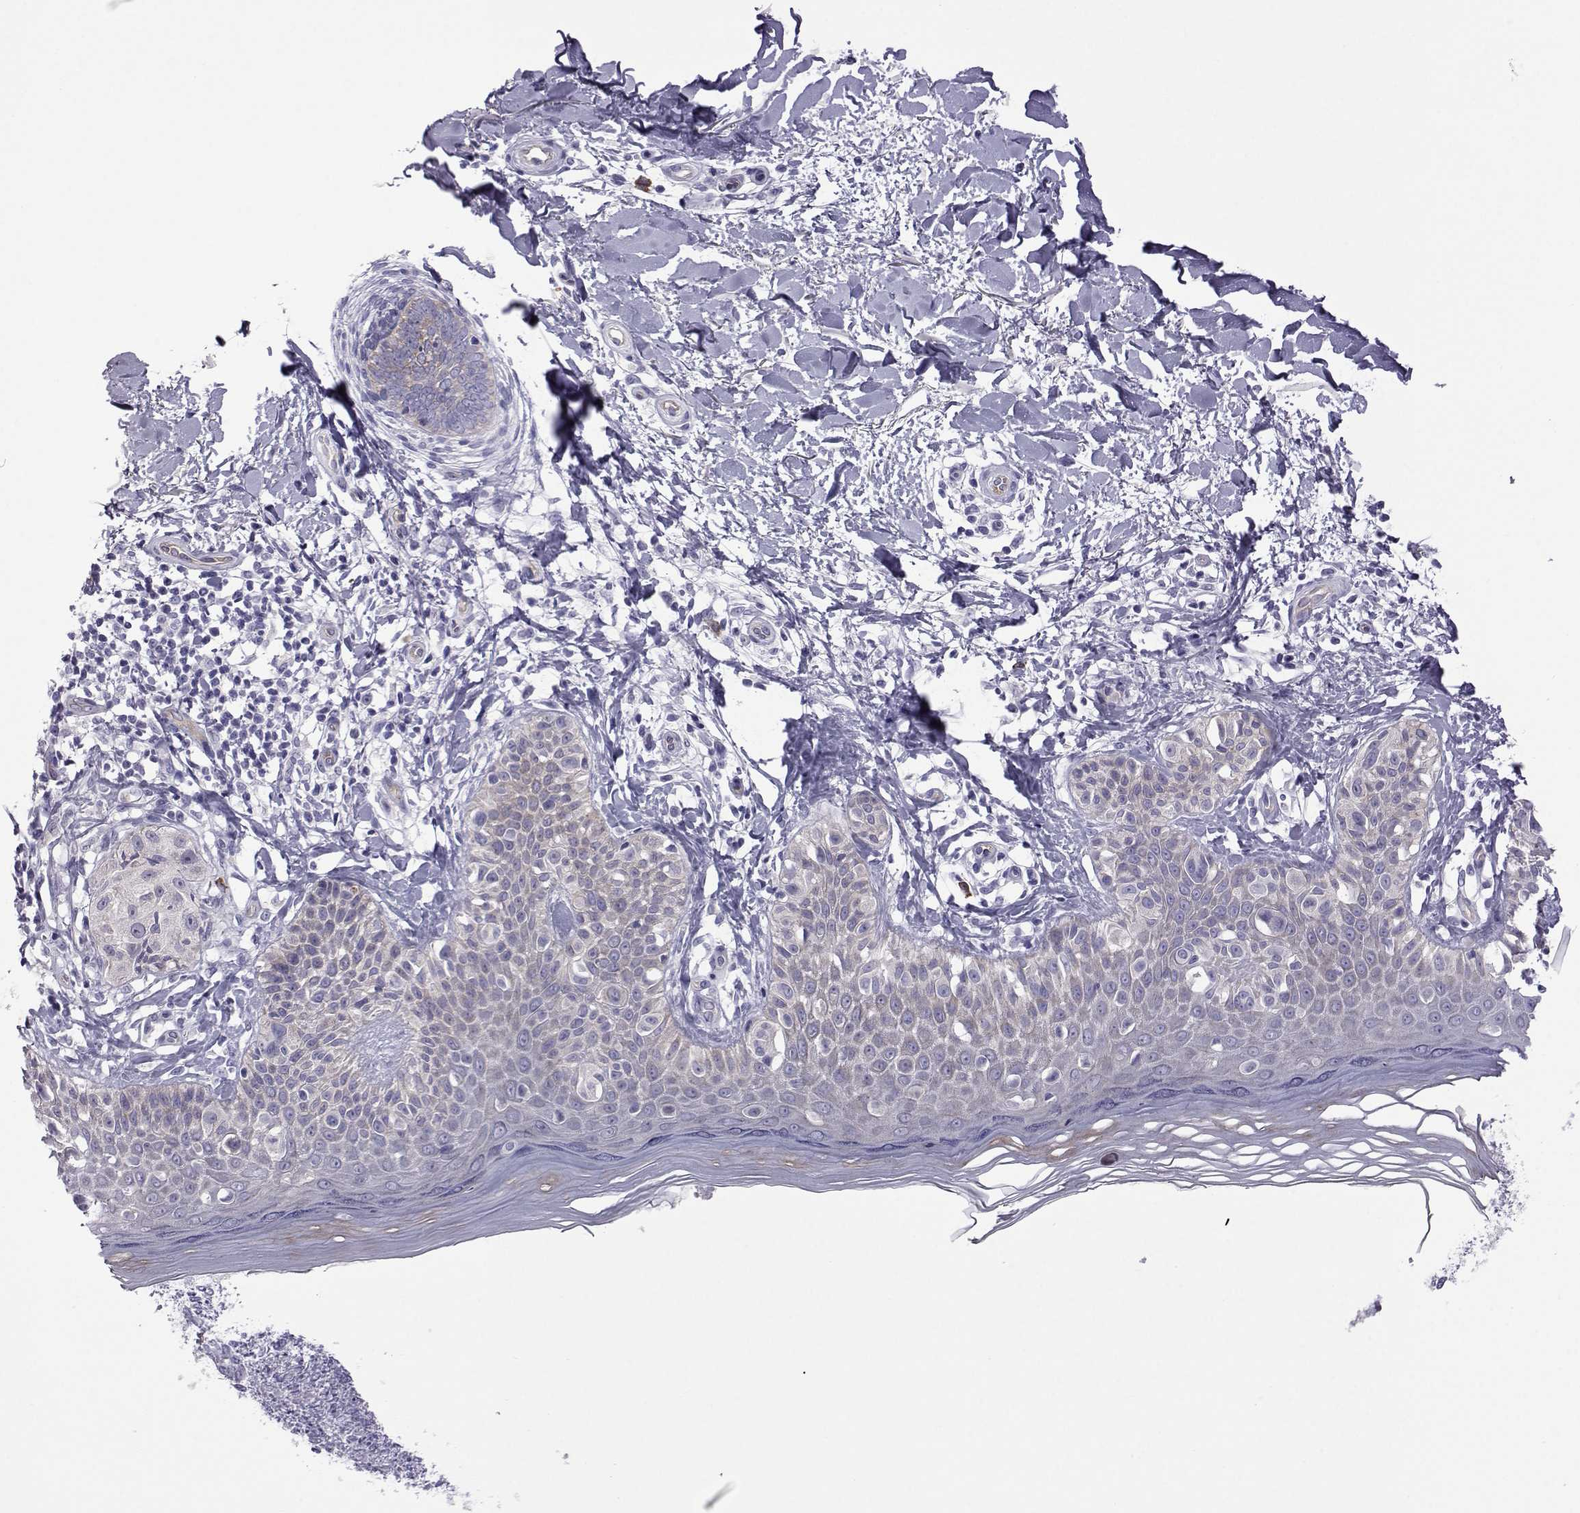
{"staining": {"intensity": "negative", "quantity": "none", "location": "none"}, "tissue": "melanoma", "cell_type": "Tumor cells", "image_type": "cancer", "snomed": [{"axis": "morphology", "description": "Malignant melanoma, NOS"}, {"axis": "topography", "description": "Skin"}], "caption": "Tumor cells are negative for brown protein staining in melanoma.", "gene": "COL22A1", "patient": {"sex": "female", "age": 73}}